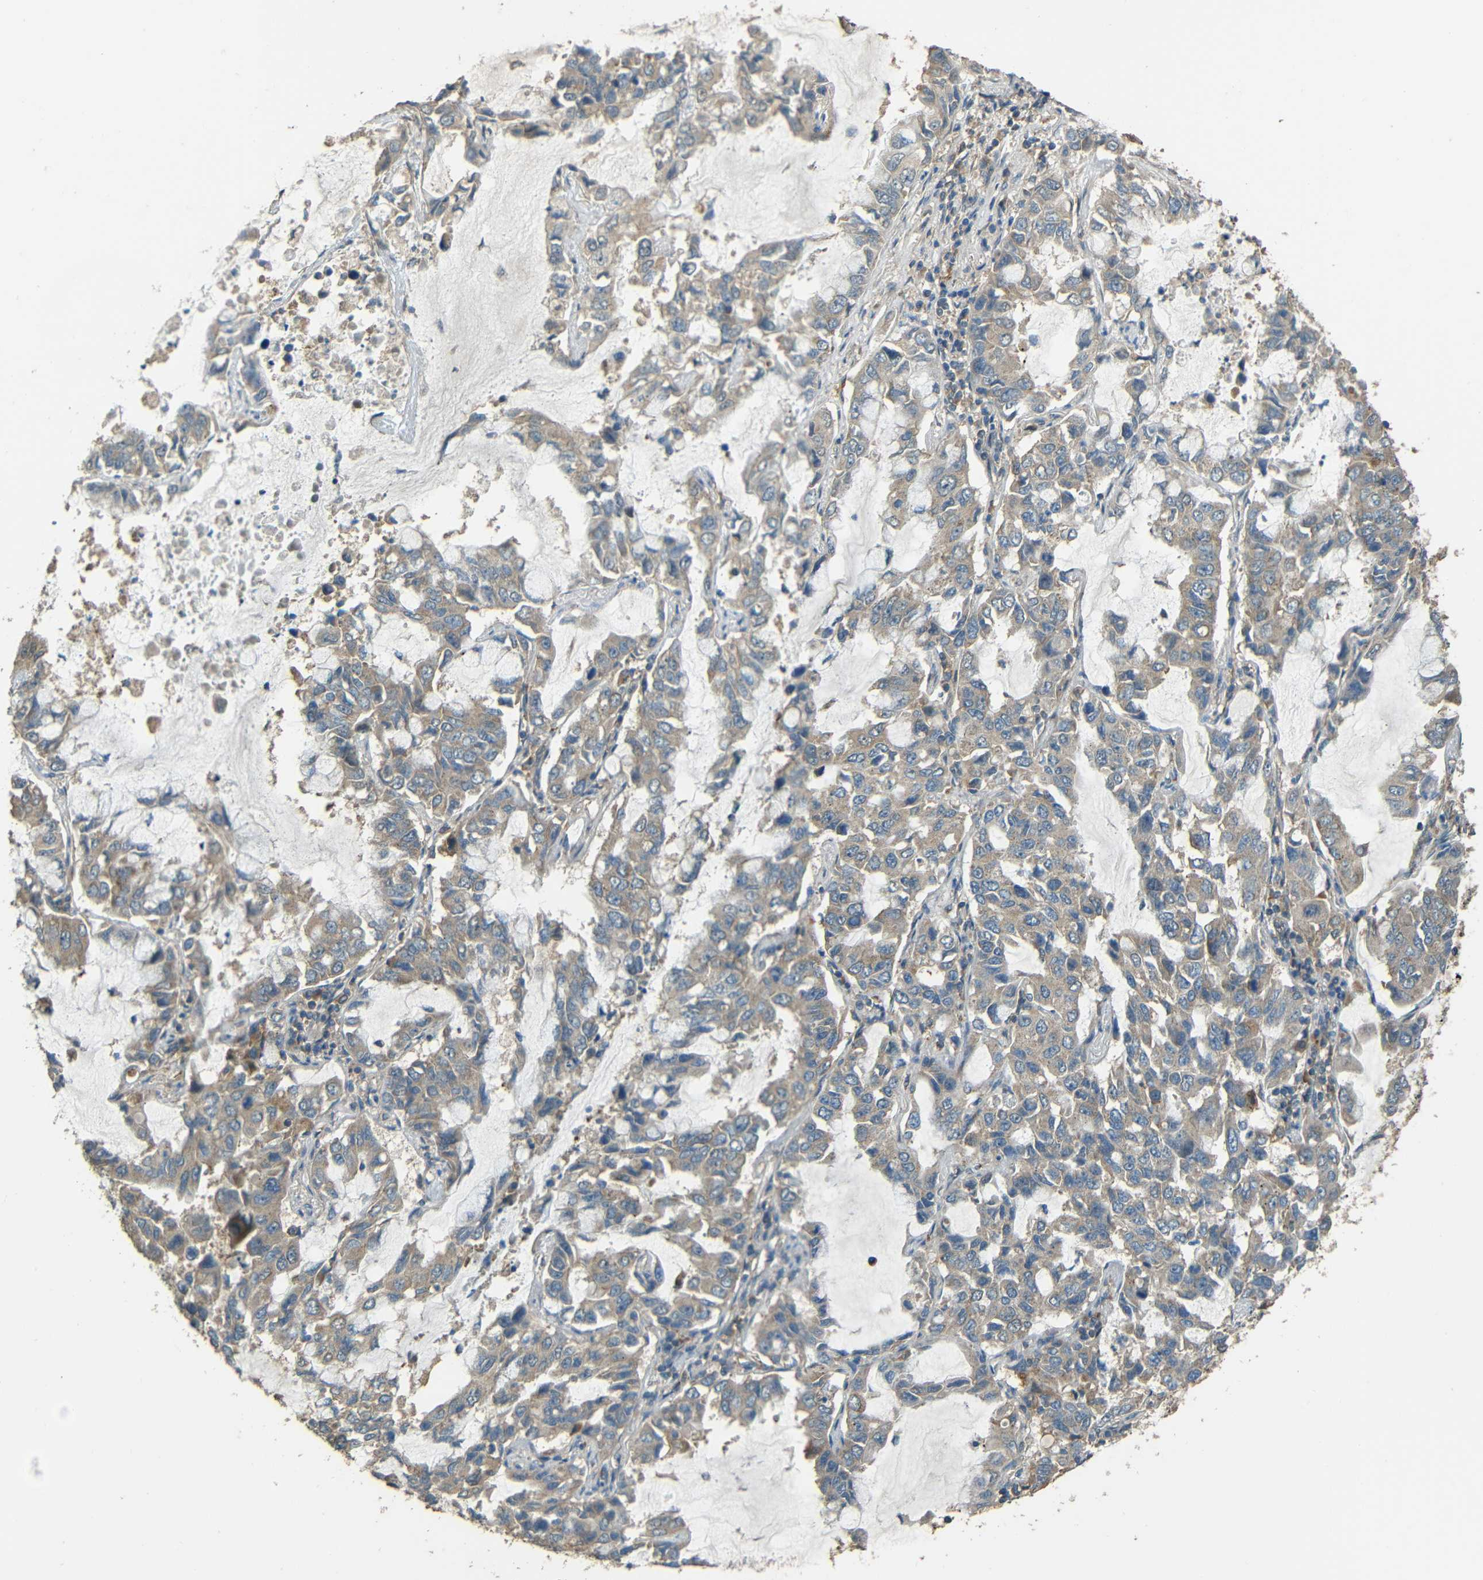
{"staining": {"intensity": "weak", "quantity": "25%-75%", "location": "cytoplasmic/membranous"}, "tissue": "lung cancer", "cell_type": "Tumor cells", "image_type": "cancer", "snomed": [{"axis": "morphology", "description": "Adenocarcinoma, NOS"}, {"axis": "topography", "description": "Lung"}], "caption": "Adenocarcinoma (lung) was stained to show a protein in brown. There is low levels of weak cytoplasmic/membranous expression in approximately 25%-75% of tumor cells.", "gene": "ACACA", "patient": {"sex": "male", "age": 64}}